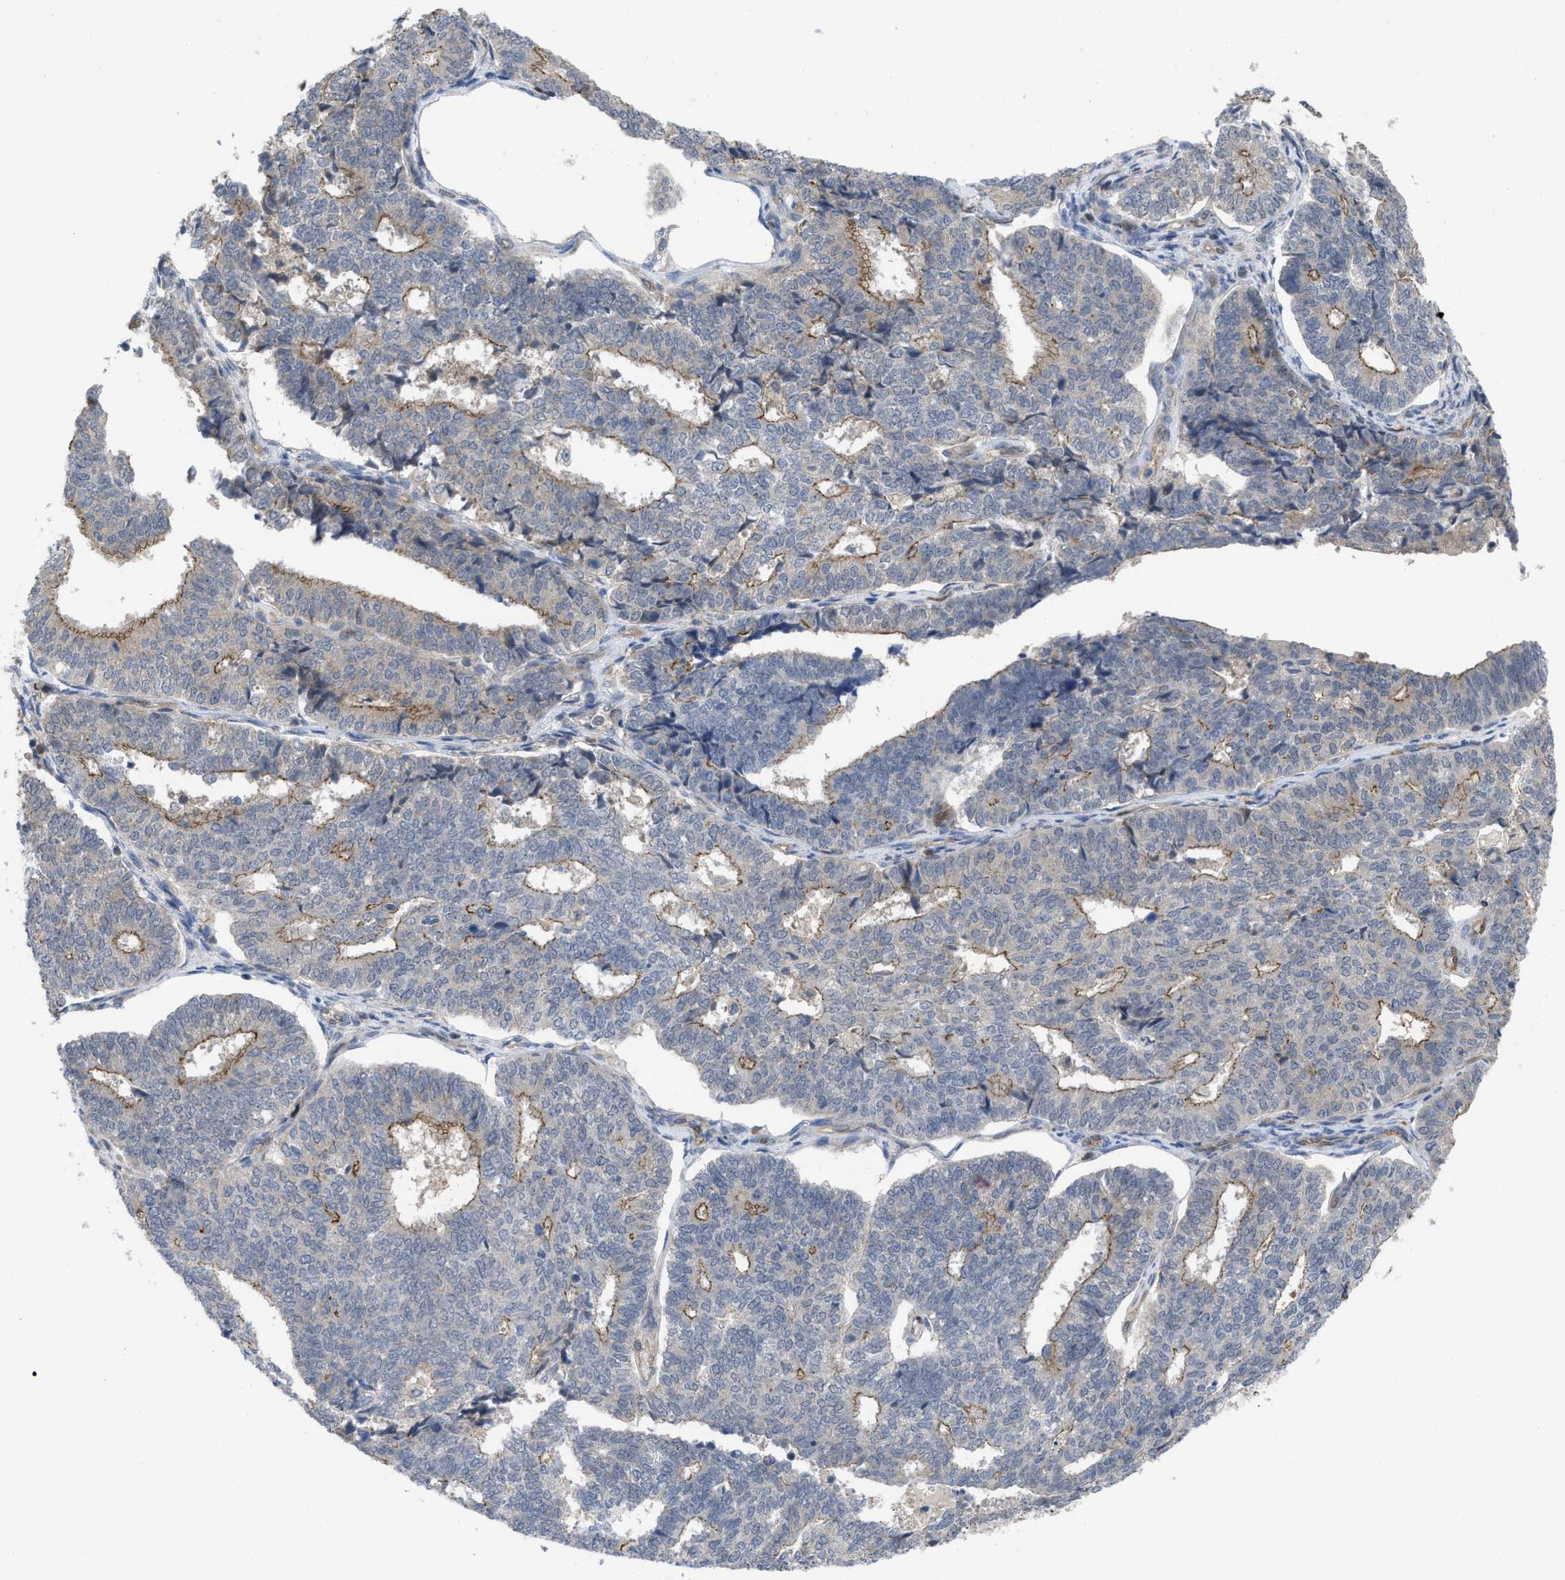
{"staining": {"intensity": "moderate", "quantity": "25%-75%", "location": "cytoplasmic/membranous"}, "tissue": "endometrial cancer", "cell_type": "Tumor cells", "image_type": "cancer", "snomed": [{"axis": "morphology", "description": "Adenocarcinoma, NOS"}, {"axis": "topography", "description": "Endometrium"}], "caption": "Protein expression analysis of endometrial cancer (adenocarcinoma) reveals moderate cytoplasmic/membranous positivity in about 25%-75% of tumor cells.", "gene": "LDAF1", "patient": {"sex": "female", "age": 70}}